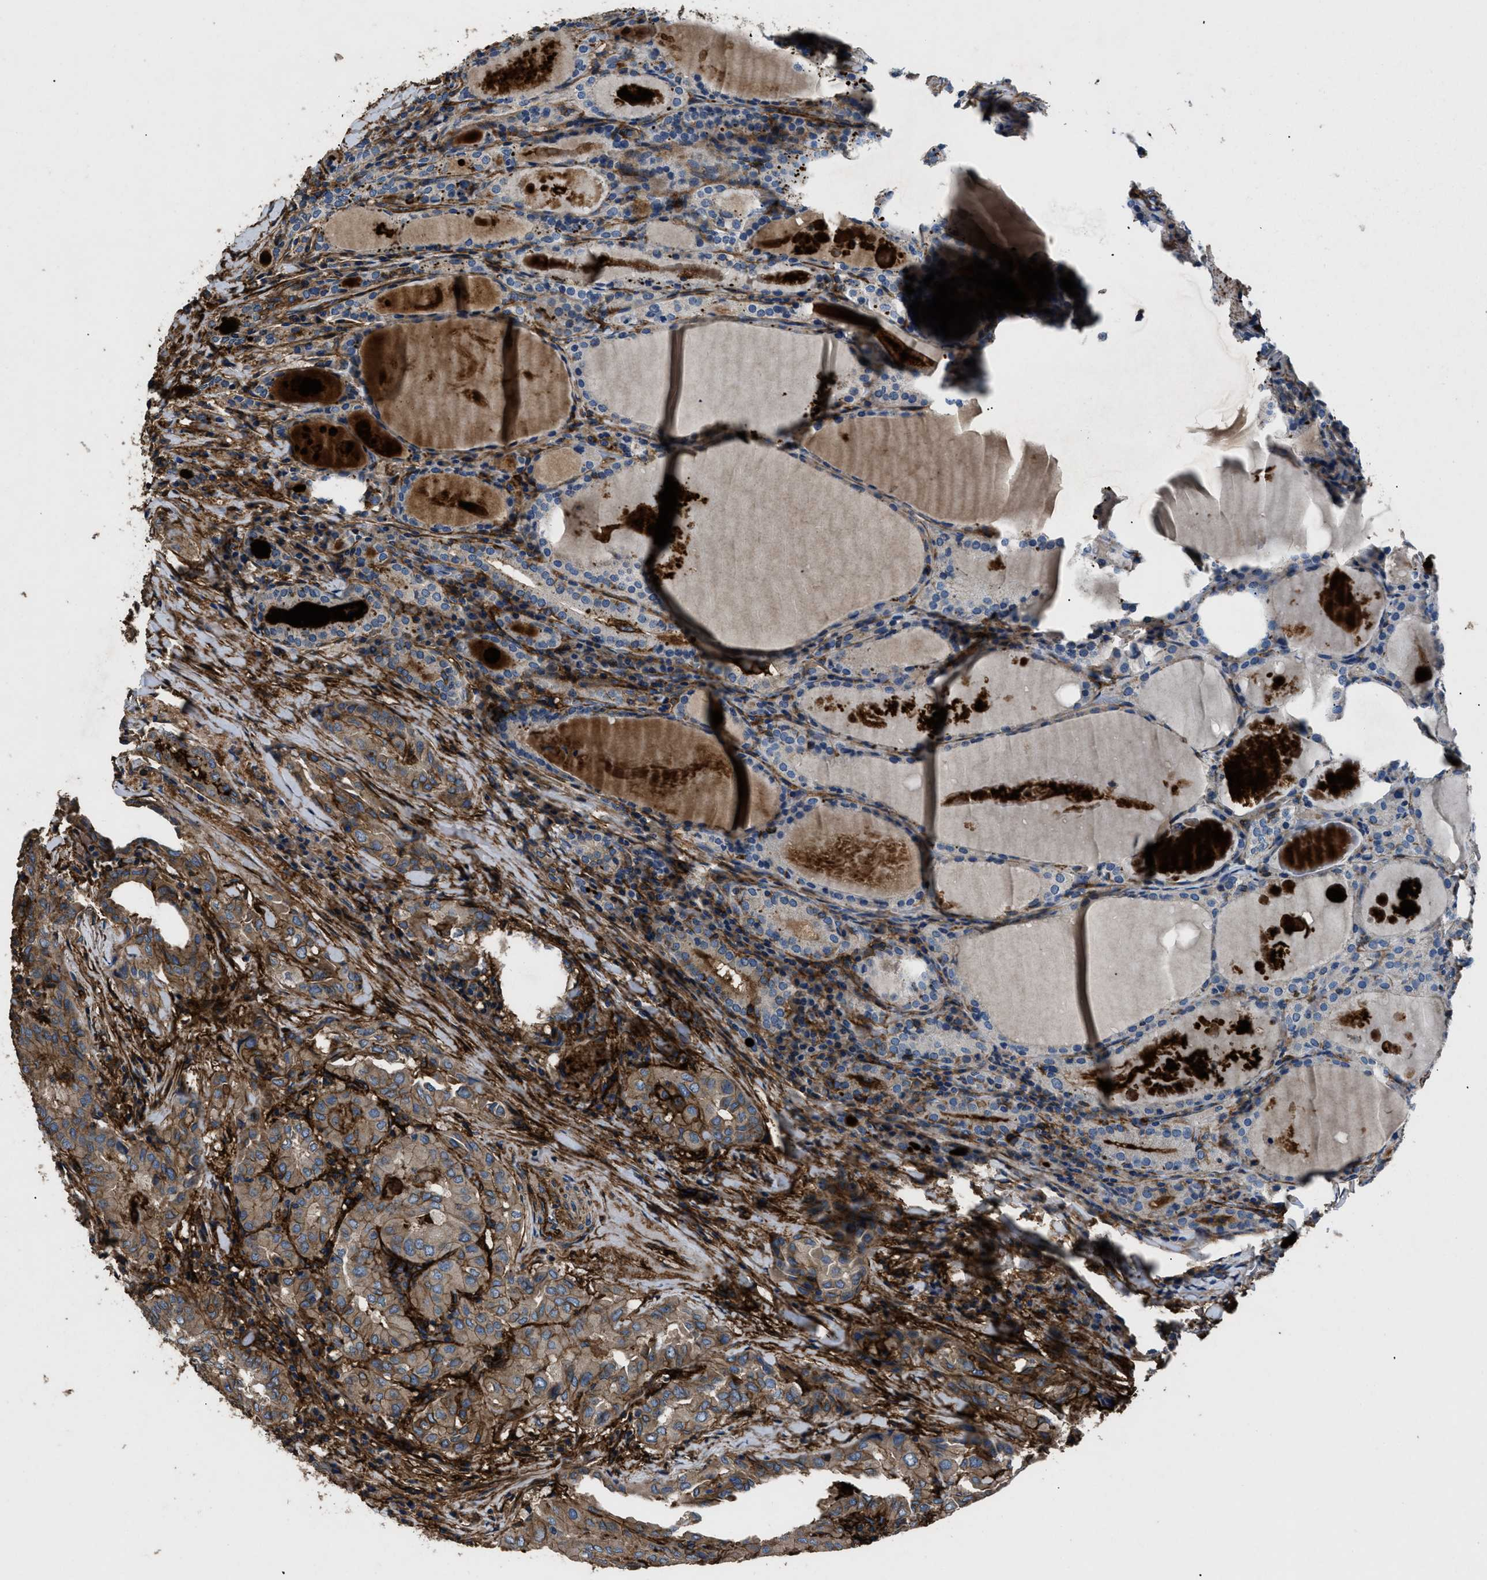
{"staining": {"intensity": "weak", "quantity": ">75%", "location": "cytoplasmic/membranous"}, "tissue": "thyroid cancer", "cell_type": "Tumor cells", "image_type": "cancer", "snomed": [{"axis": "morphology", "description": "Papillary adenocarcinoma, NOS"}, {"axis": "topography", "description": "Thyroid gland"}], "caption": "A brown stain highlights weak cytoplasmic/membranous positivity of a protein in human thyroid cancer (papillary adenocarcinoma) tumor cells. (DAB IHC, brown staining for protein, blue staining for nuclei).", "gene": "CD276", "patient": {"sex": "female", "age": 42}}